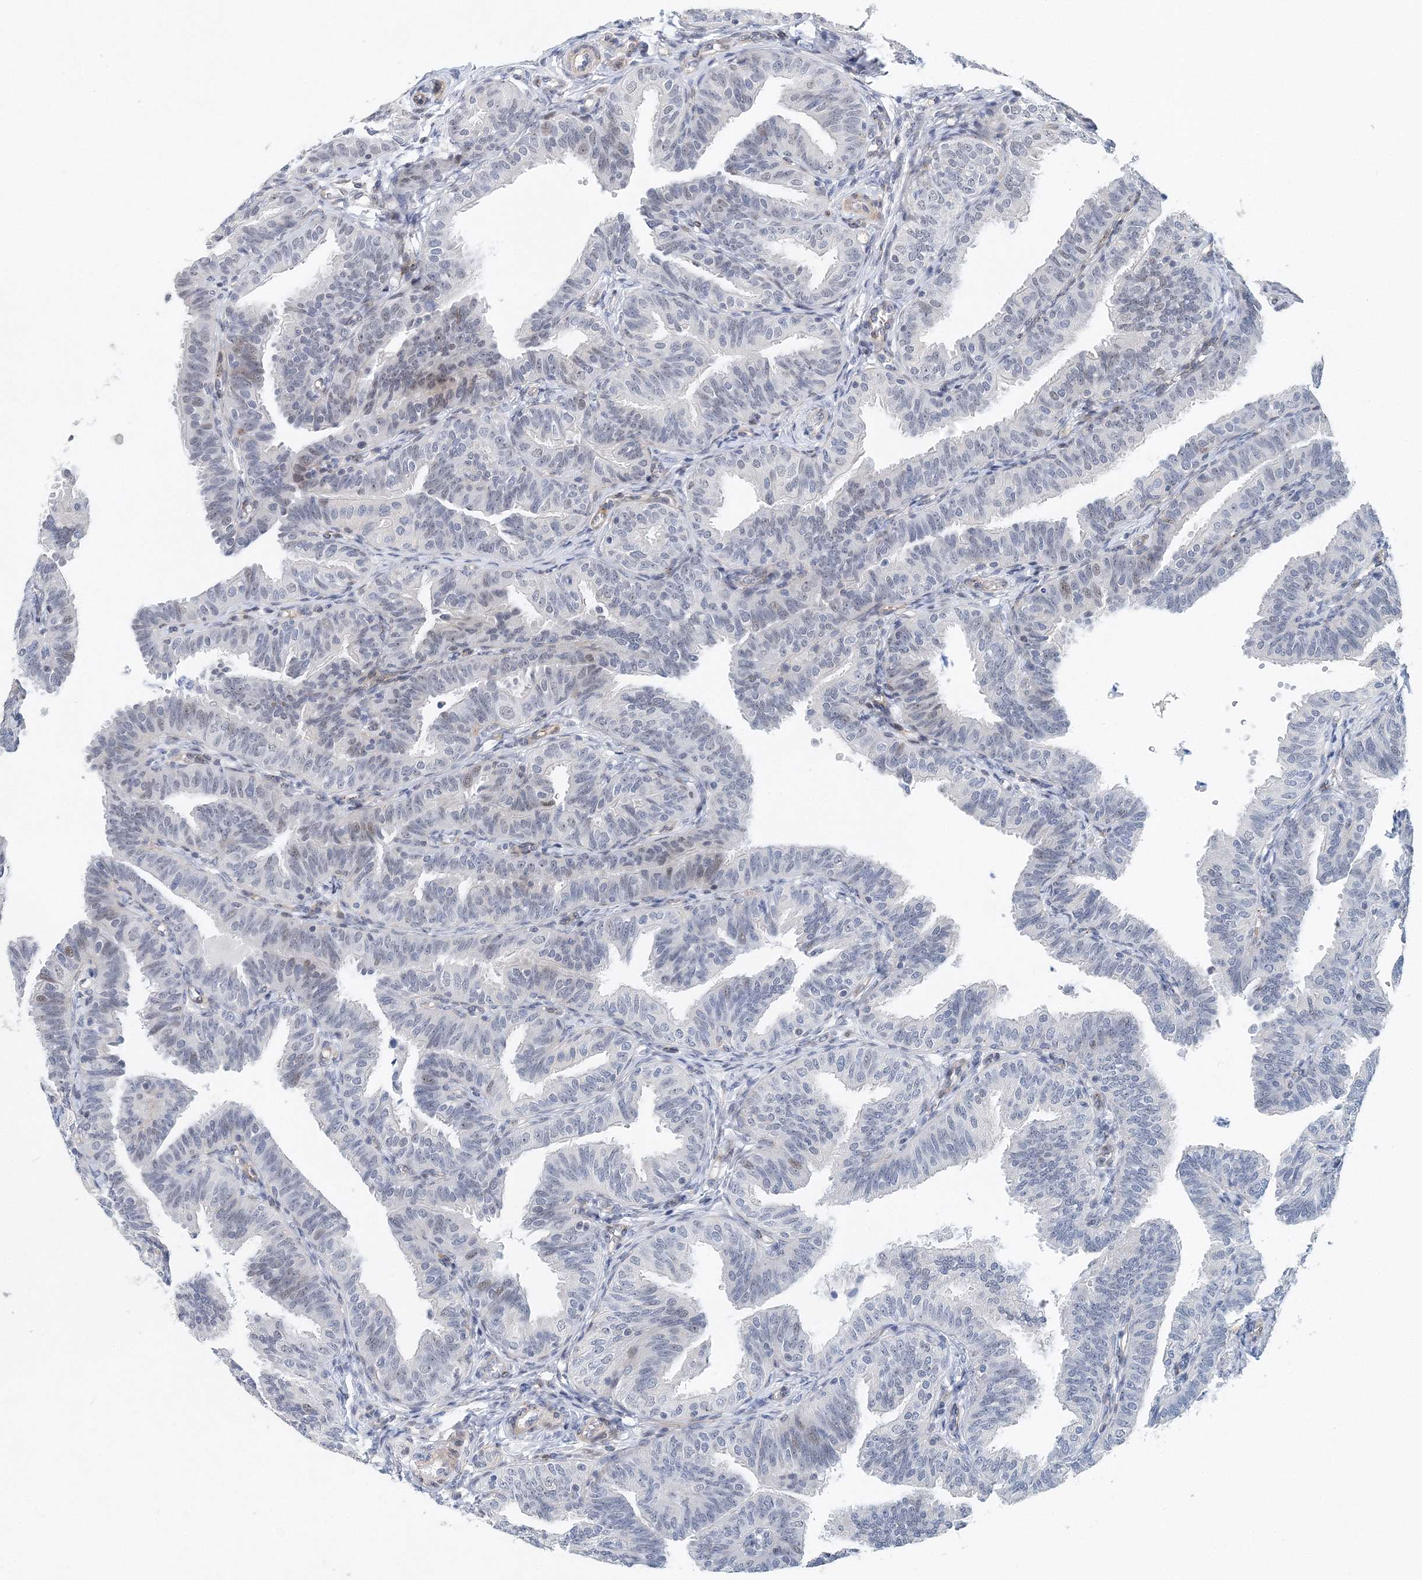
{"staining": {"intensity": "negative", "quantity": "none", "location": "none"}, "tissue": "fallopian tube", "cell_type": "Glandular cells", "image_type": "normal", "snomed": [{"axis": "morphology", "description": "Normal tissue, NOS"}, {"axis": "topography", "description": "Fallopian tube"}], "caption": "This is an immunohistochemistry photomicrograph of normal human fallopian tube. There is no positivity in glandular cells.", "gene": "UIMC1", "patient": {"sex": "female", "age": 35}}